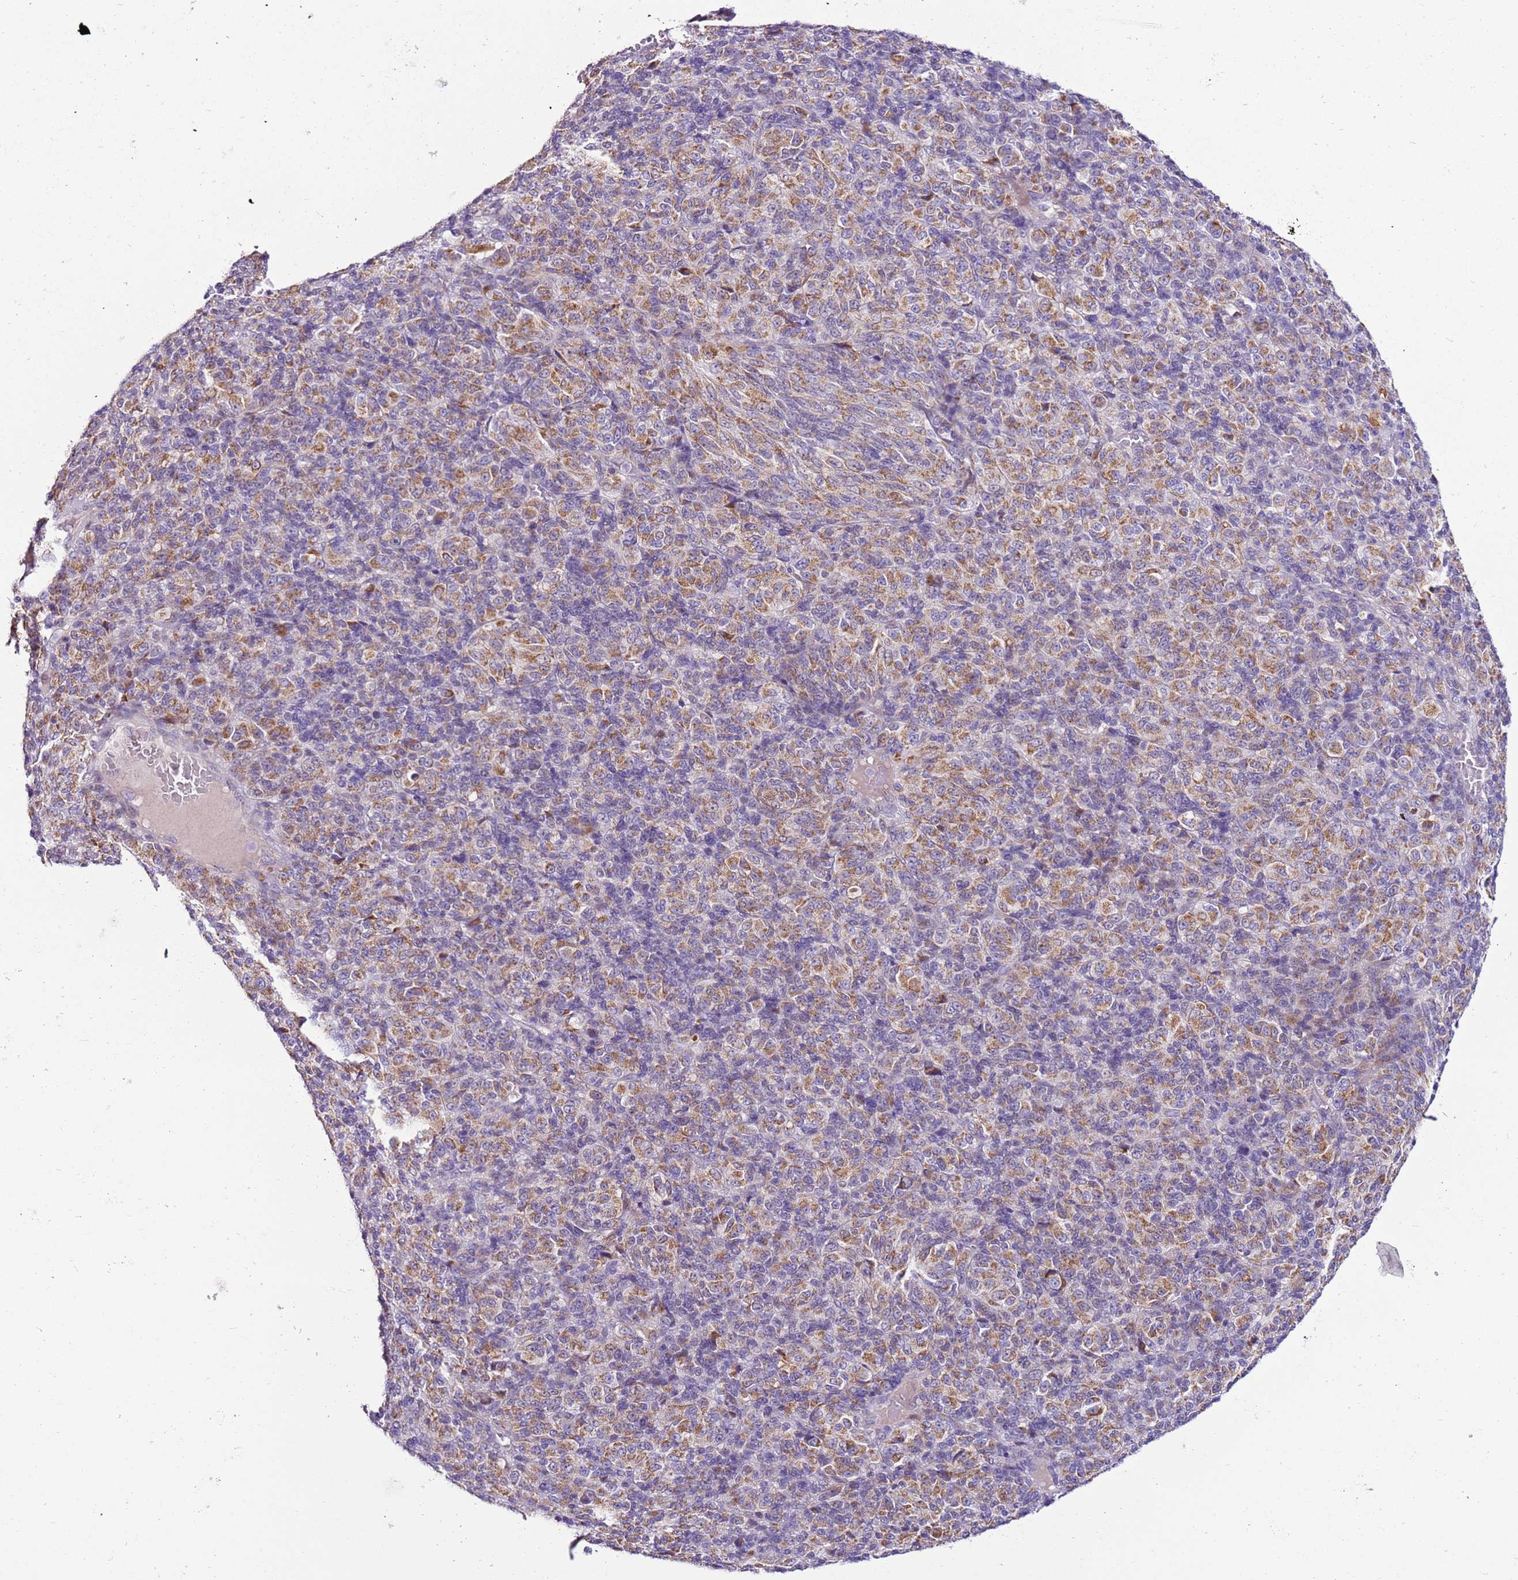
{"staining": {"intensity": "moderate", "quantity": ">75%", "location": "cytoplasmic/membranous"}, "tissue": "melanoma", "cell_type": "Tumor cells", "image_type": "cancer", "snomed": [{"axis": "morphology", "description": "Malignant melanoma, Metastatic site"}, {"axis": "topography", "description": "Brain"}], "caption": "Melanoma tissue displays moderate cytoplasmic/membranous expression in about >75% of tumor cells, visualized by immunohistochemistry. (Stains: DAB (3,3'-diaminobenzidine) in brown, nuclei in blue, Microscopy: brightfield microscopy at high magnification).", "gene": "MRPL36", "patient": {"sex": "female", "age": 56}}